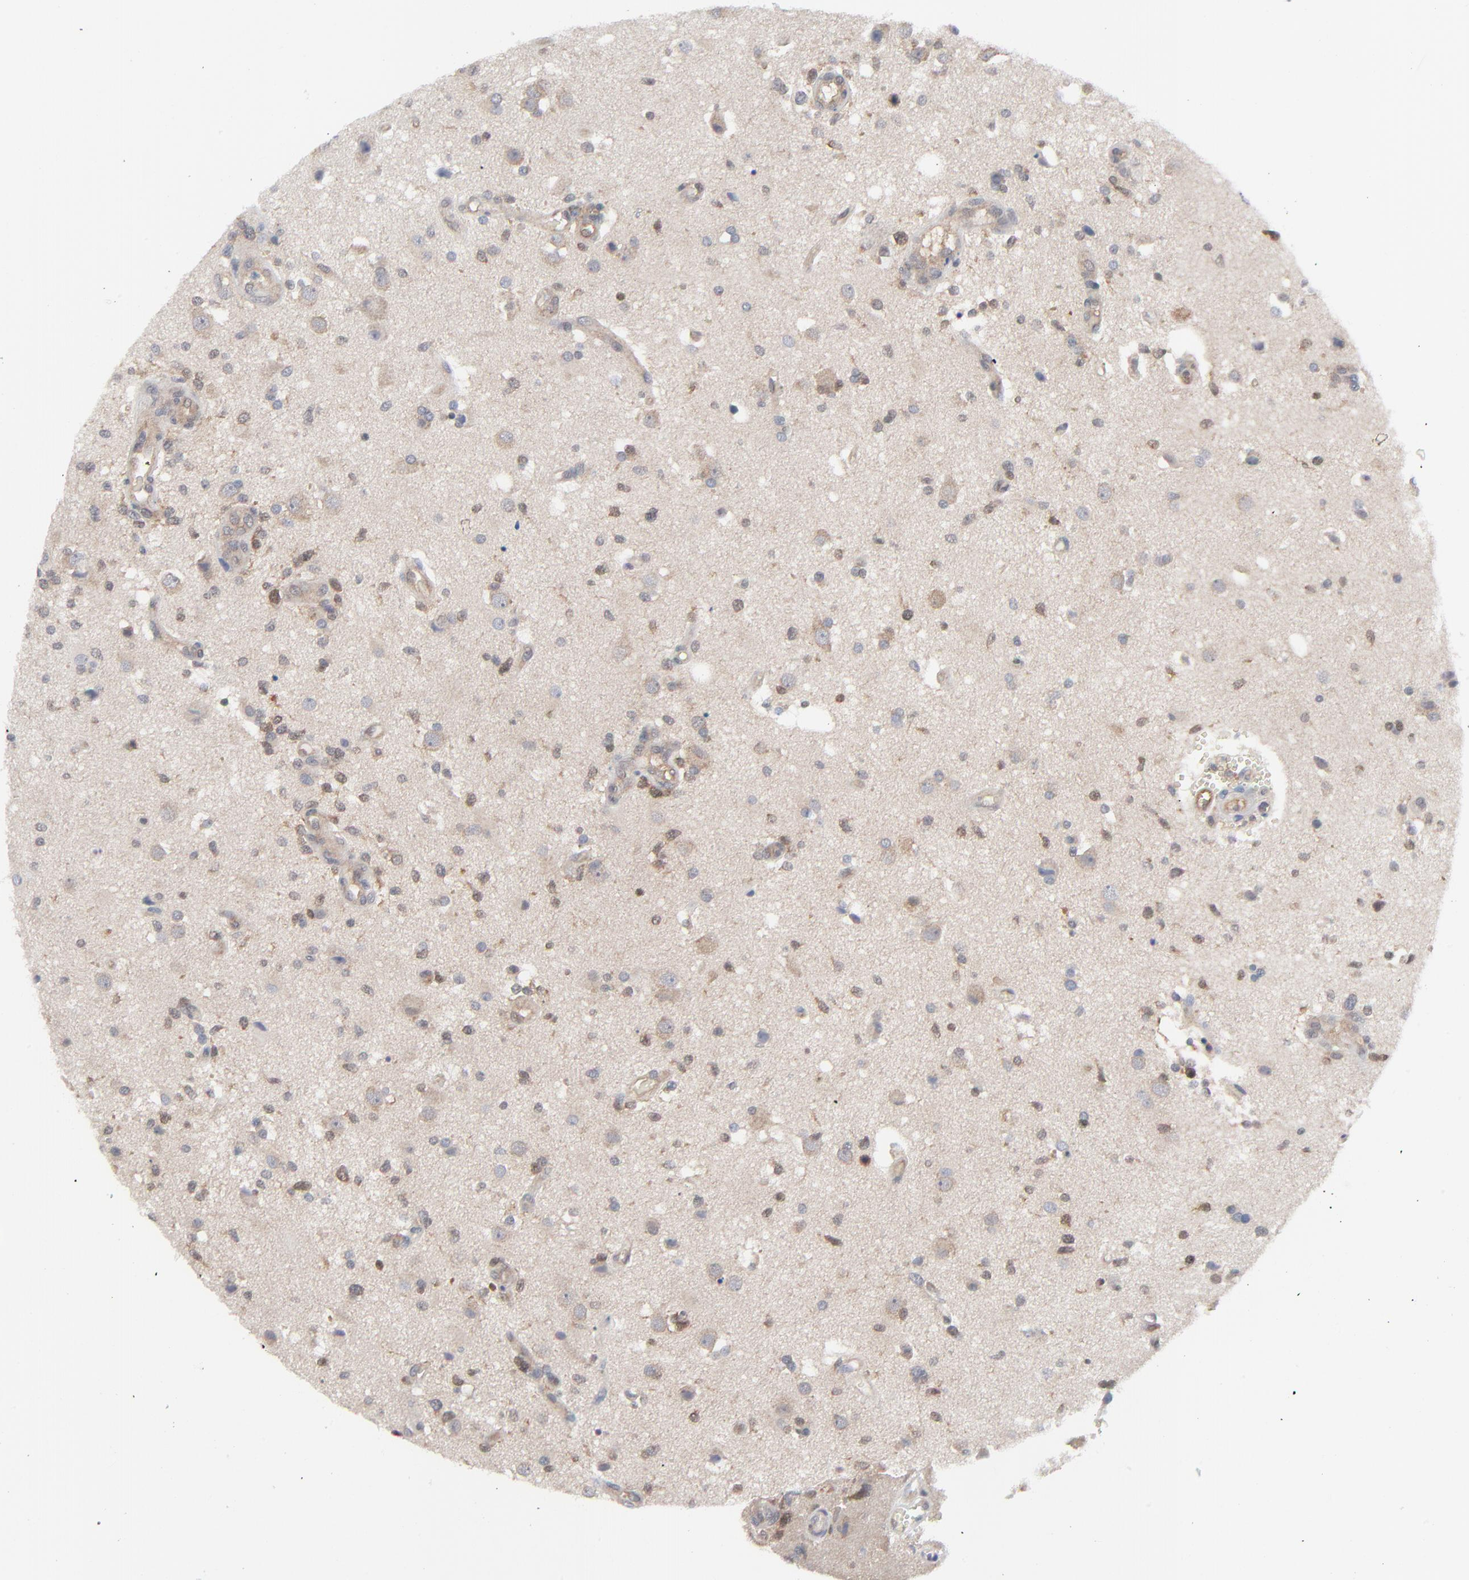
{"staining": {"intensity": "weak", "quantity": "25%-75%", "location": "cytoplasmic/membranous"}, "tissue": "glioma", "cell_type": "Tumor cells", "image_type": "cancer", "snomed": [{"axis": "morphology", "description": "Normal tissue, NOS"}, {"axis": "morphology", "description": "Glioma, malignant, High grade"}, {"axis": "topography", "description": "Cerebral cortex"}], "caption": "Glioma tissue displays weak cytoplasmic/membranous positivity in about 25%-75% of tumor cells, visualized by immunohistochemistry.", "gene": "RPS6KB1", "patient": {"sex": "male", "age": 75}}